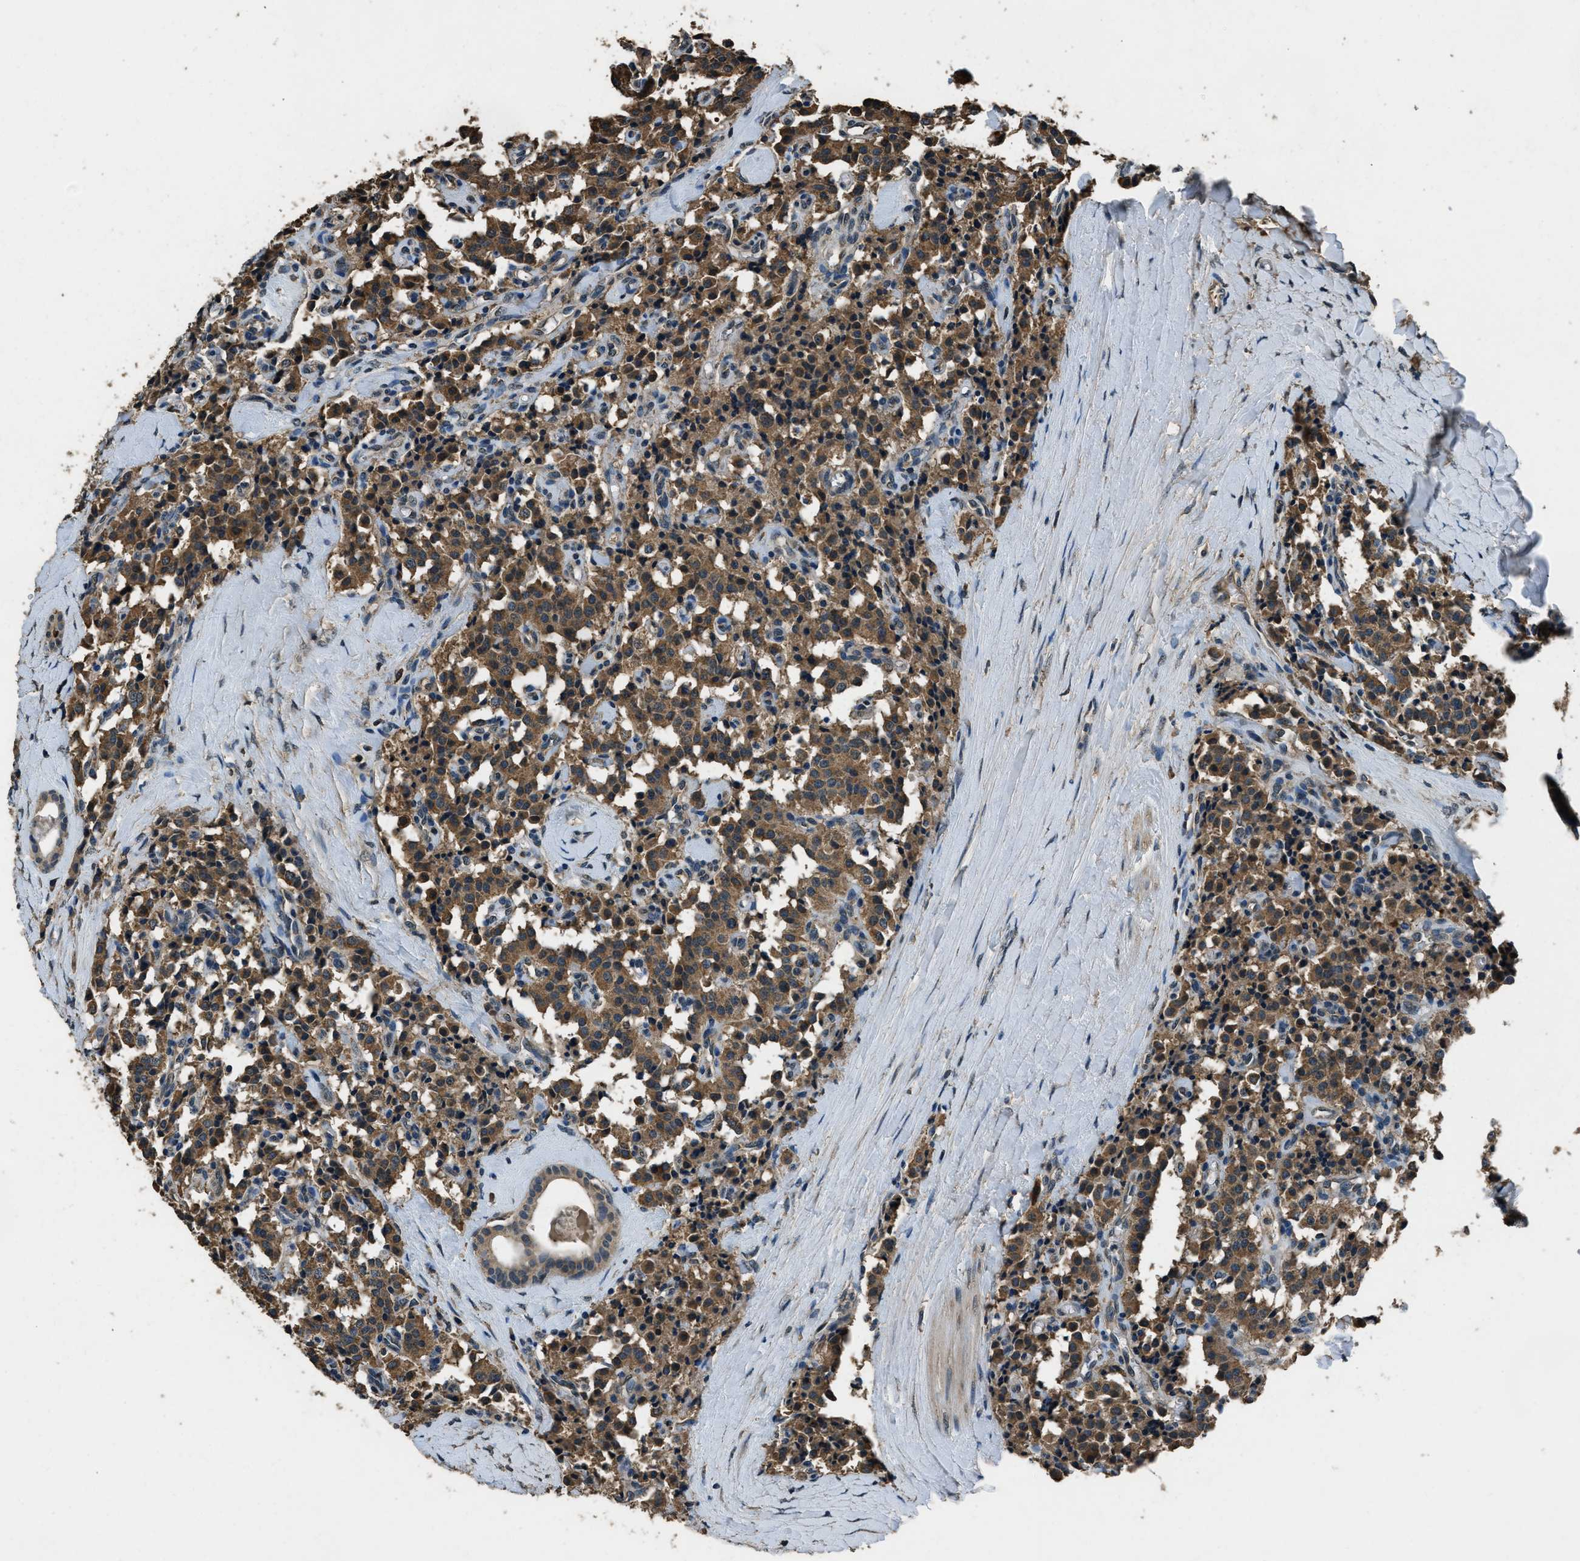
{"staining": {"intensity": "moderate", "quantity": ">75%", "location": "cytoplasmic/membranous"}, "tissue": "carcinoid", "cell_type": "Tumor cells", "image_type": "cancer", "snomed": [{"axis": "morphology", "description": "Carcinoid, malignant, NOS"}, {"axis": "topography", "description": "Lung"}], "caption": "Protein analysis of malignant carcinoid tissue reveals moderate cytoplasmic/membranous staining in approximately >75% of tumor cells. (IHC, brightfield microscopy, high magnification).", "gene": "SALL3", "patient": {"sex": "male", "age": 30}}